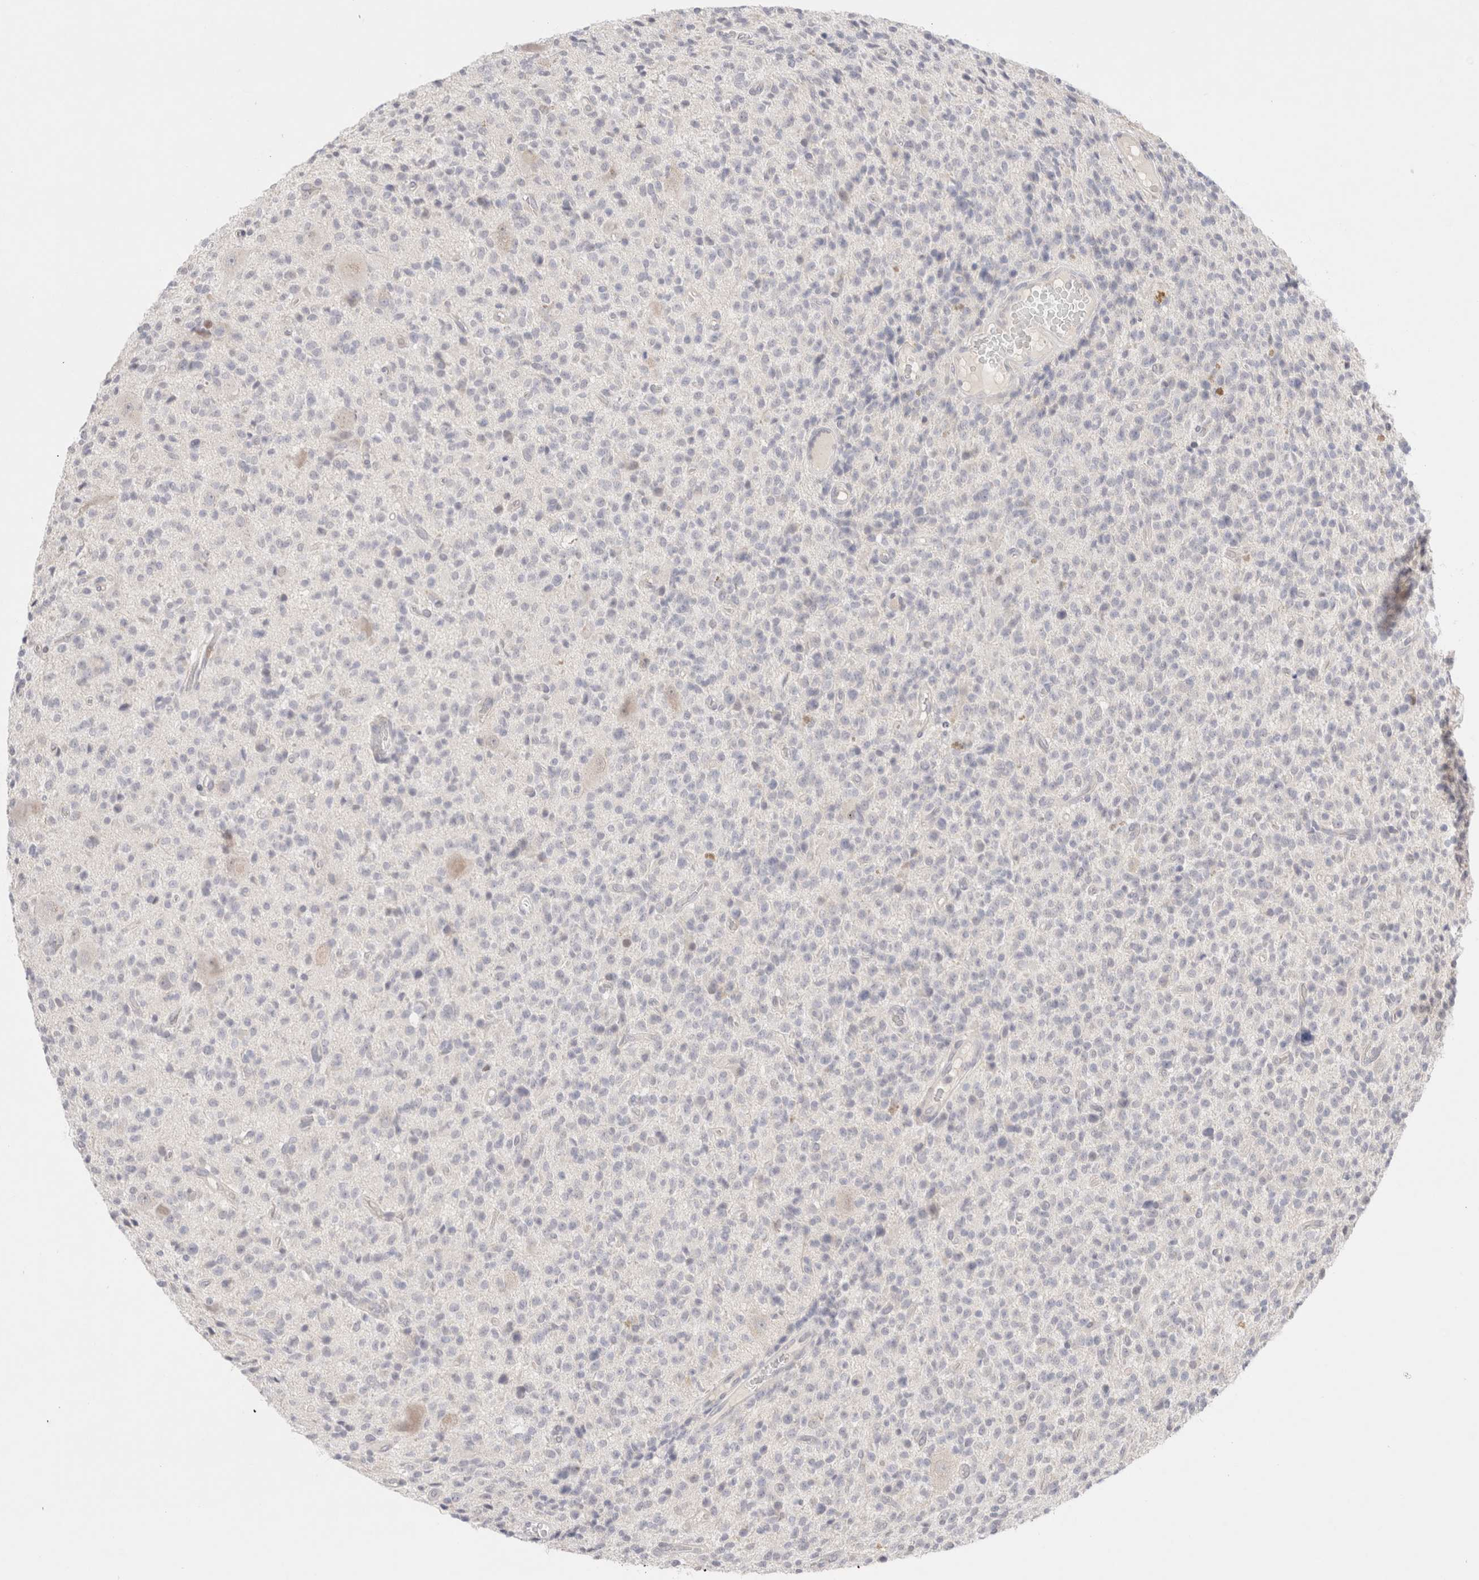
{"staining": {"intensity": "negative", "quantity": "none", "location": "none"}, "tissue": "glioma", "cell_type": "Tumor cells", "image_type": "cancer", "snomed": [{"axis": "morphology", "description": "Glioma, malignant, High grade"}, {"axis": "topography", "description": "Brain"}], "caption": "Tumor cells are negative for brown protein staining in malignant high-grade glioma.", "gene": "SPATA20", "patient": {"sex": "male", "age": 34}}